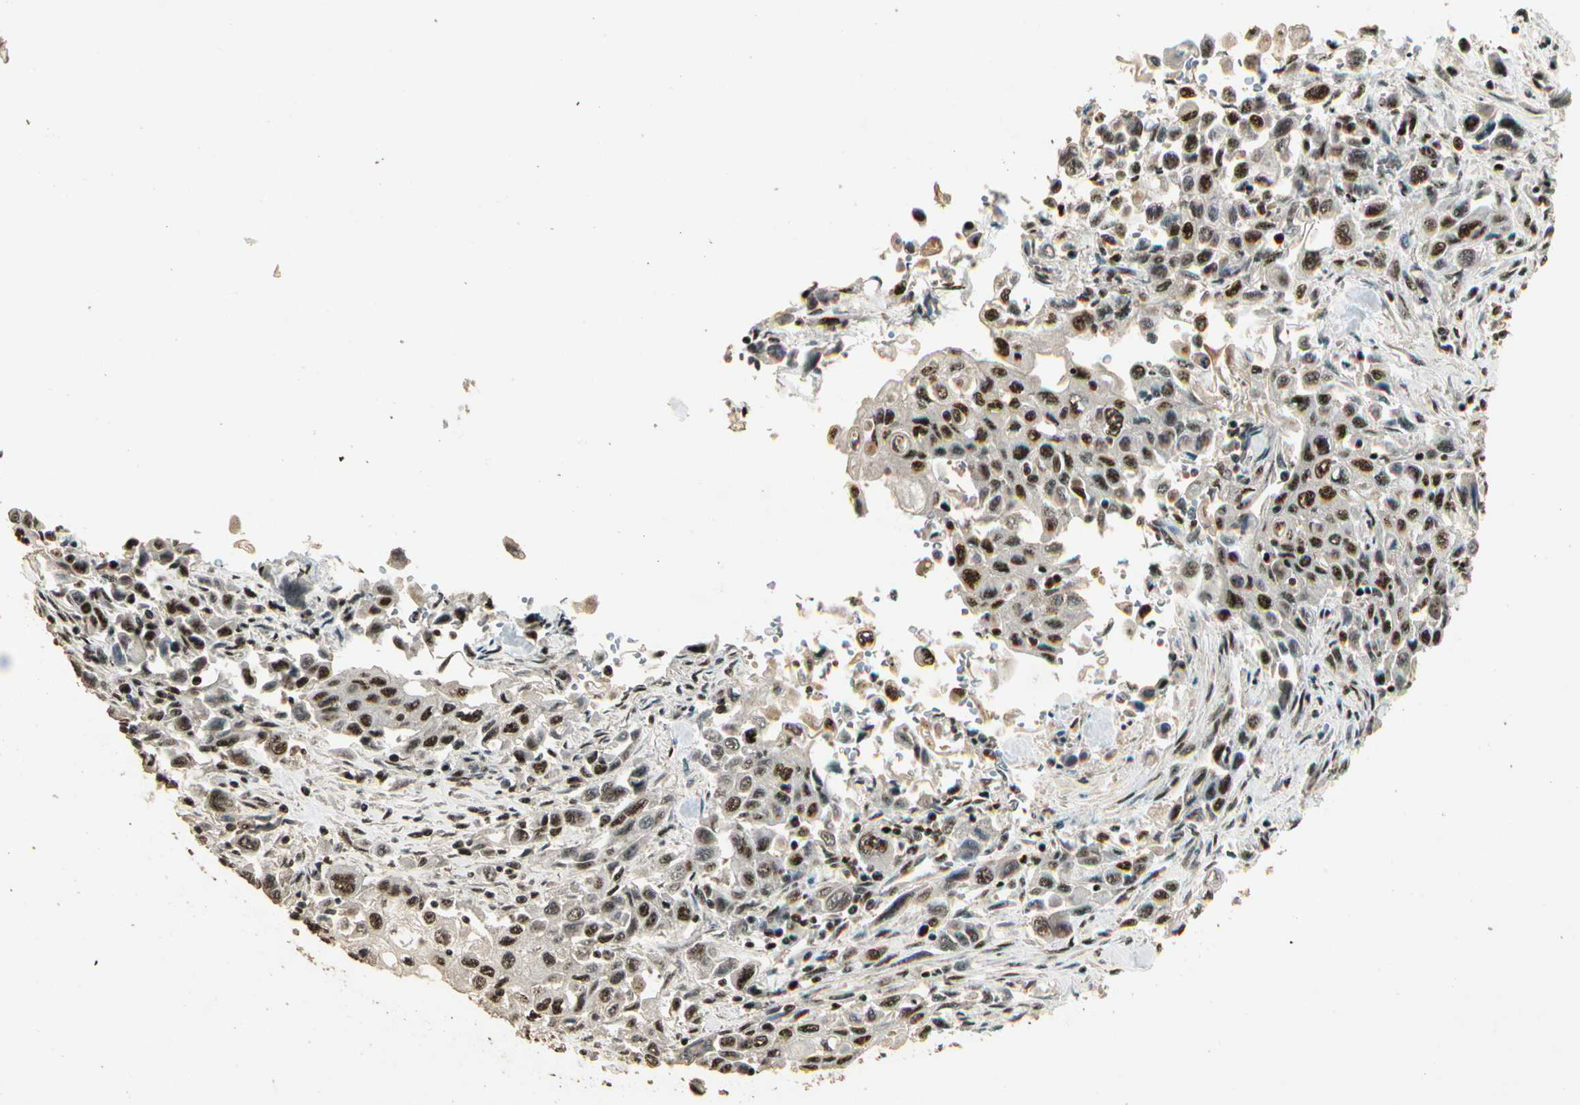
{"staining": {"intensity": "strong", "quantity": ">75%", "location": "nuclear"}, "tissue": "pancreatic cancer", "cell_type": "Tumor cells", "image_type": "cancer", "snomed": [{"axis": "morphology", "description": "Adenocarcinoma, NOS"}, {"axis": "topography", "description": "Pancreas"}], "caption": "Adenocarcinoma (pancreatic) was stained to show a protein in brown. There is high levels of strong nuclear positivity in approximately >75% of tumor cells.", "gene": "RBM25", "patient": {"sex": "male", "age": 70}}